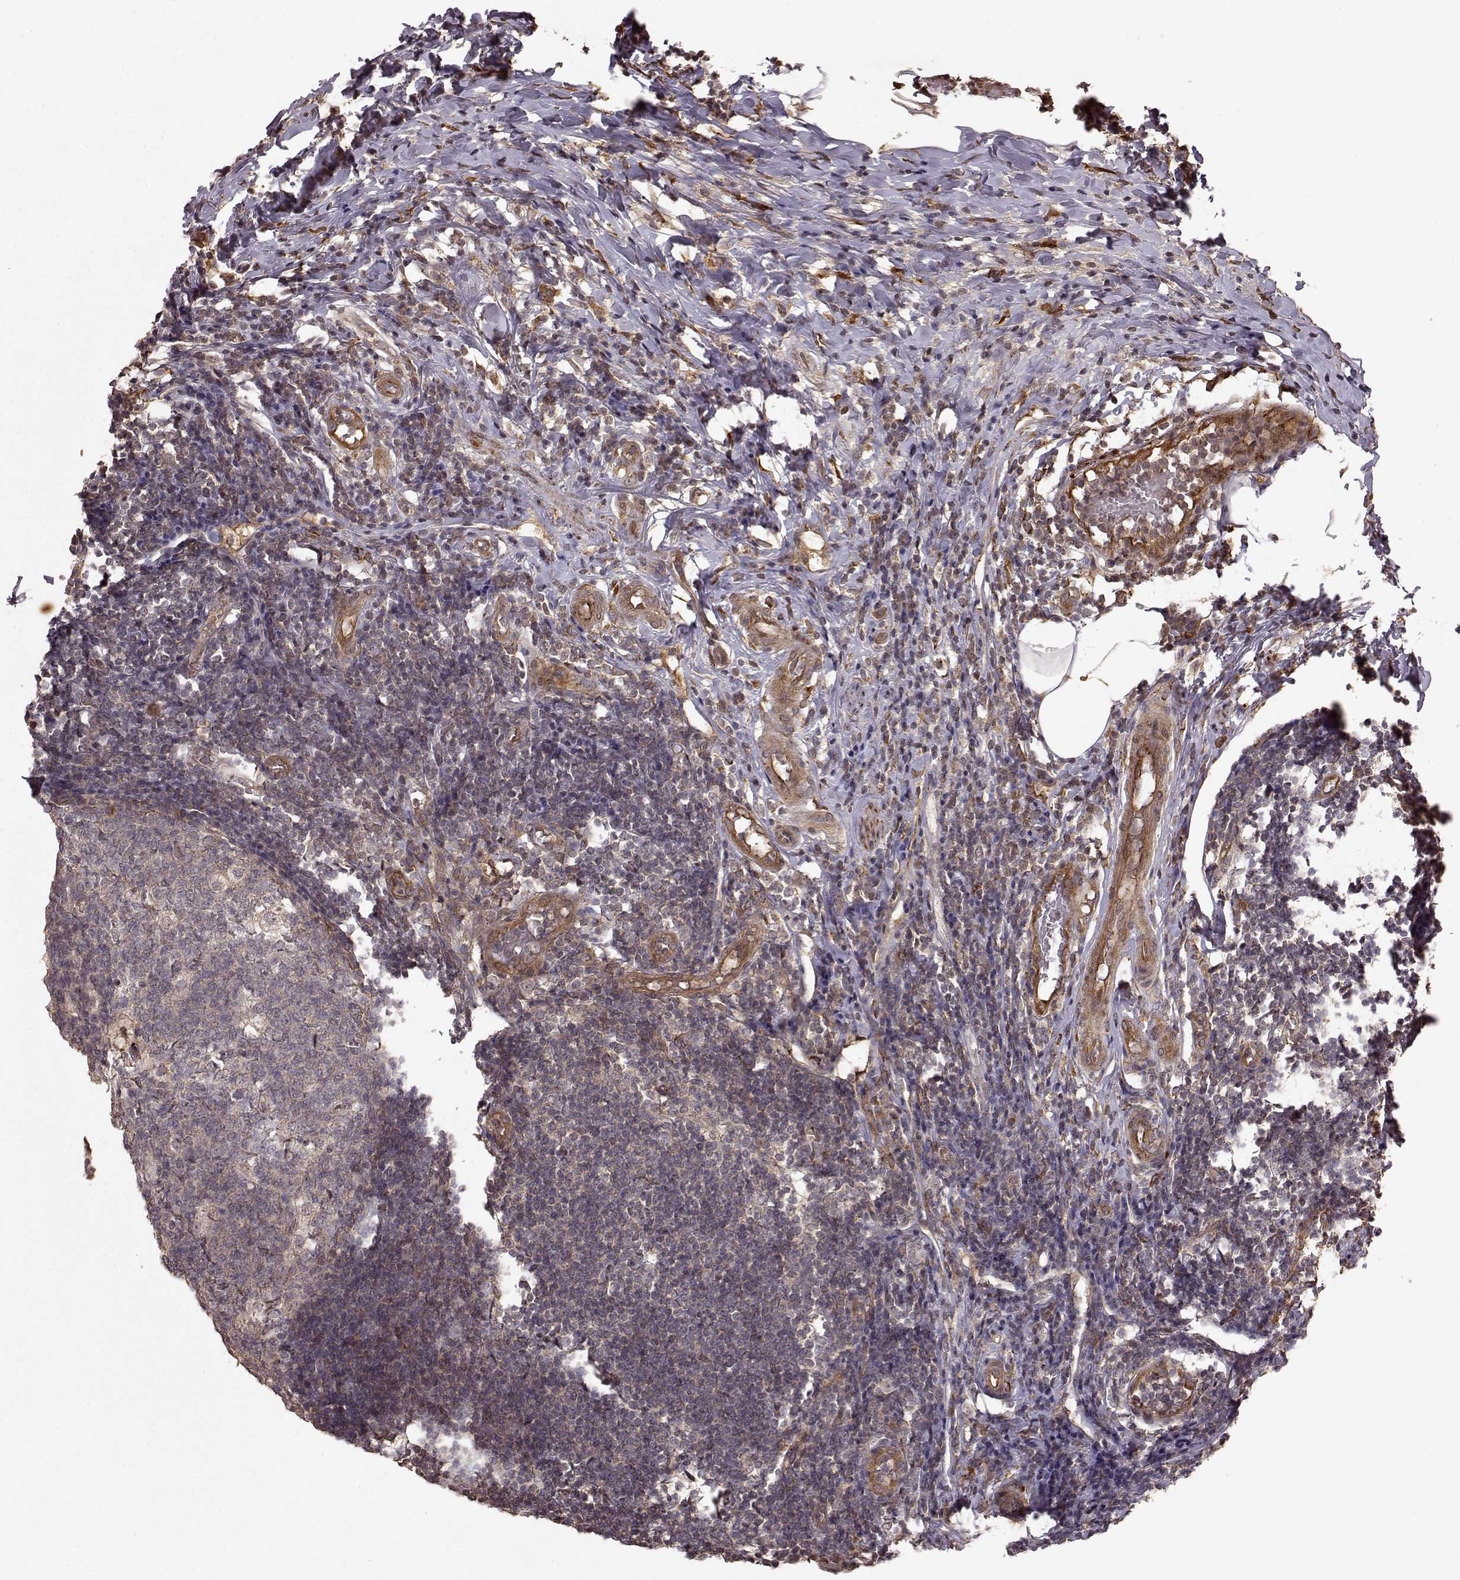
{"staining": {"intensity": "moderate", "quantity": "25%-75%", "location": "cytoplasmic/membranous"}, "tissue": "appendix", "cell_type": "Glandular cells", "image_type": "normal", "snomed": [{"axis": "morphology", "description": "Normal tissue, NOS"}, {"axis": "morphology", "description": "Inflammation, NOS"}, {"axis": "topography", "description": "Appendix"}], "caption": "Protein expression analysis of unremarkable appendix exhibits moderate cytoplasmic/membranous expression in approximately 25%-75% of glandular cells. The protein is stained brown, and the nuclei are stained in blue (DAB (3,3'-diaminobenzidine) IHC with brightfield microscopy, high magnification).", "gene": "FSTL1", "patient": {"sex": "male", "age": 16}}